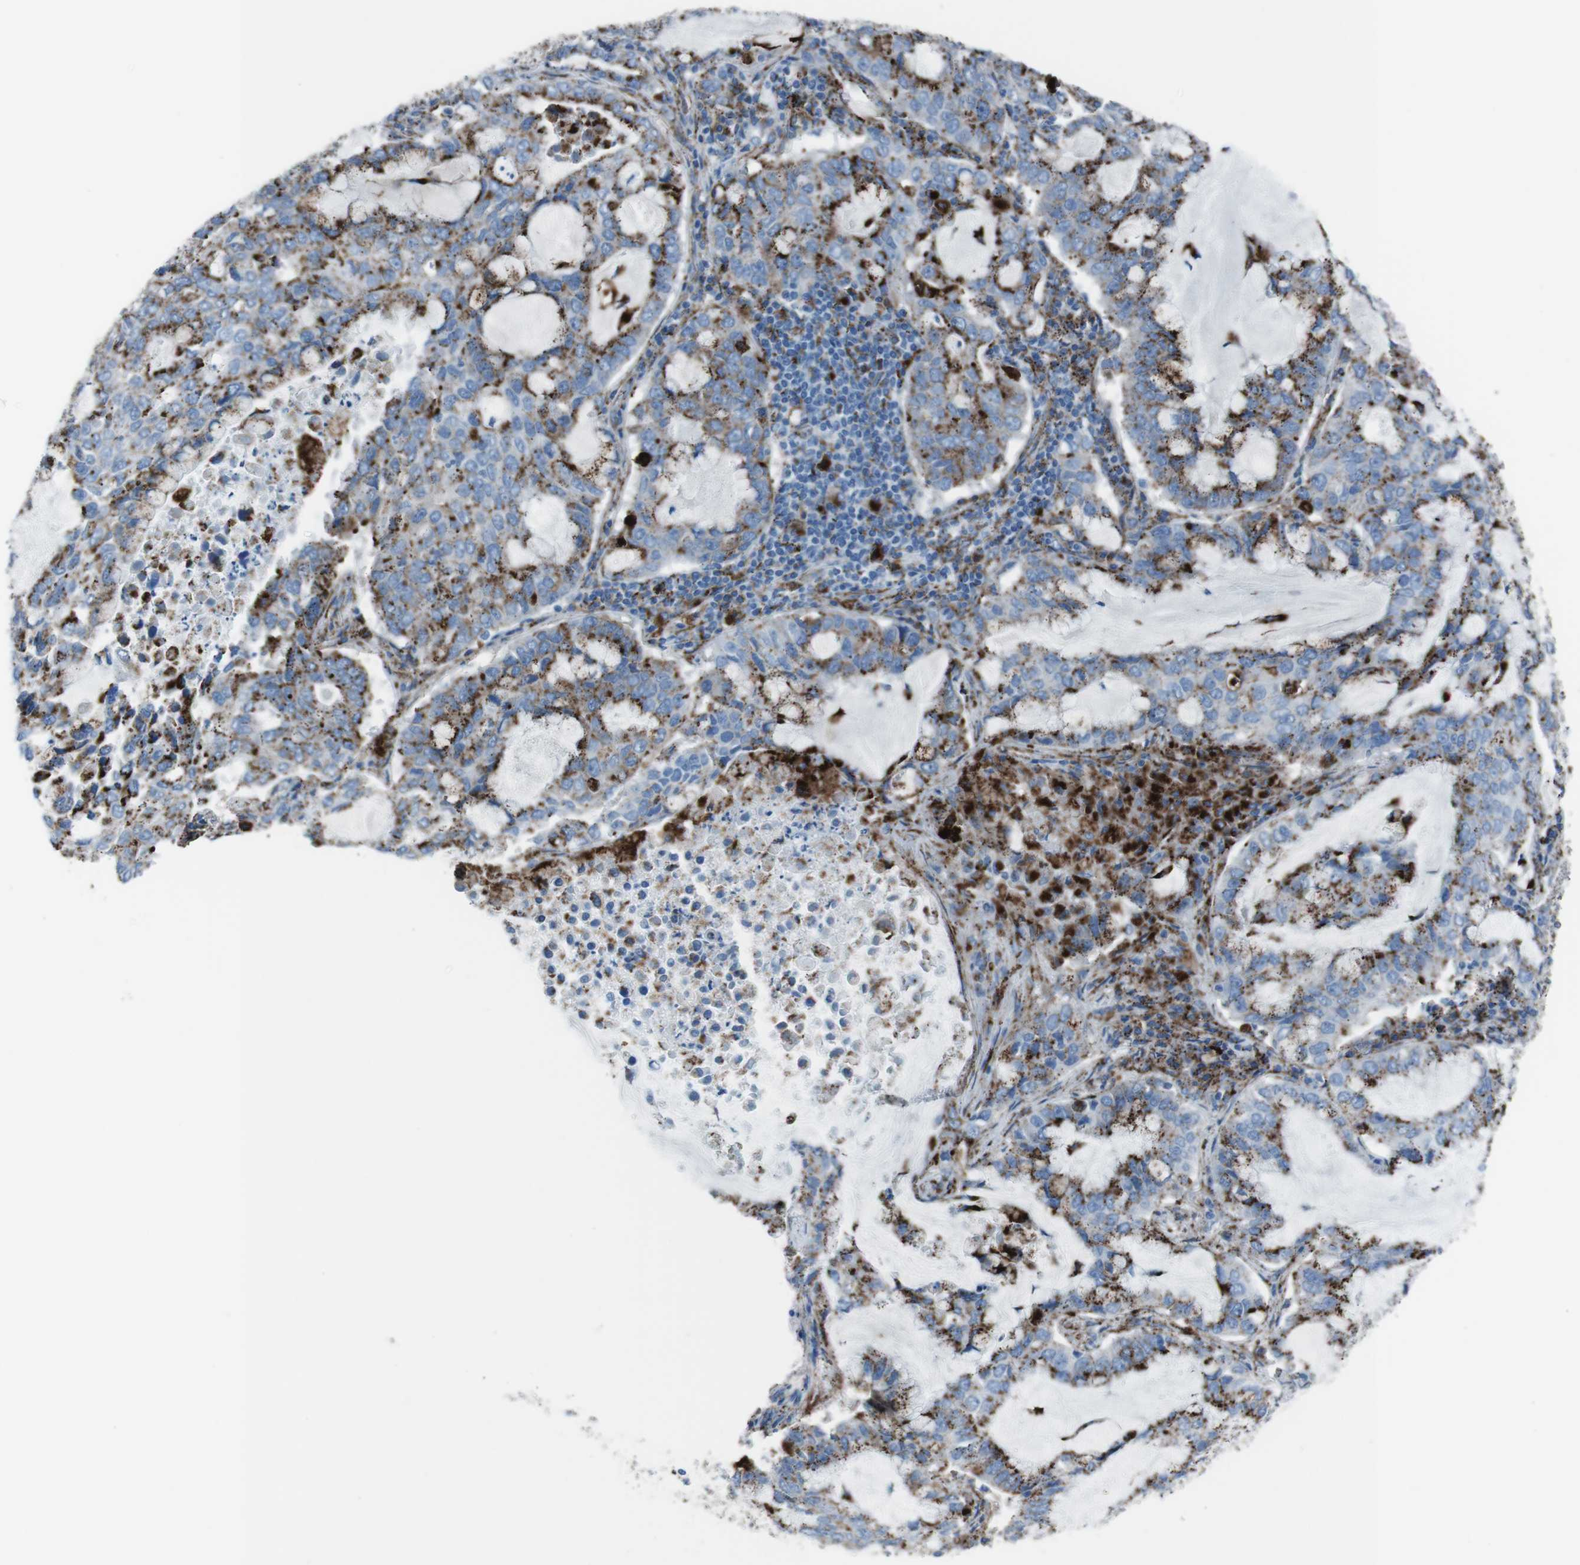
{"staining": {"intensity": "strong", "quantity": "25%-75%", "location": "cytoplasmic/membranous"}, "tissue": "lung cancer", "cell_type": "Tumor cells", "image_type": "cancer", "snomed": [{"axis": "morphology", "description": "Adenocarcinoma, NOS"}, {"axis": "topography", "description": "Lung"}], "caption": "This histopathology image reveals lung cancer (adenocarcinoma) stained with immunohistochemistry (IHC) to label a protein in brown. The cytoplasmic/membranous of tumor cells show strong positivity for the protein. Nuclei are counter-stained blue.", "gene": "SCARB2", "patient": {"sex": "male", "age": 64}}